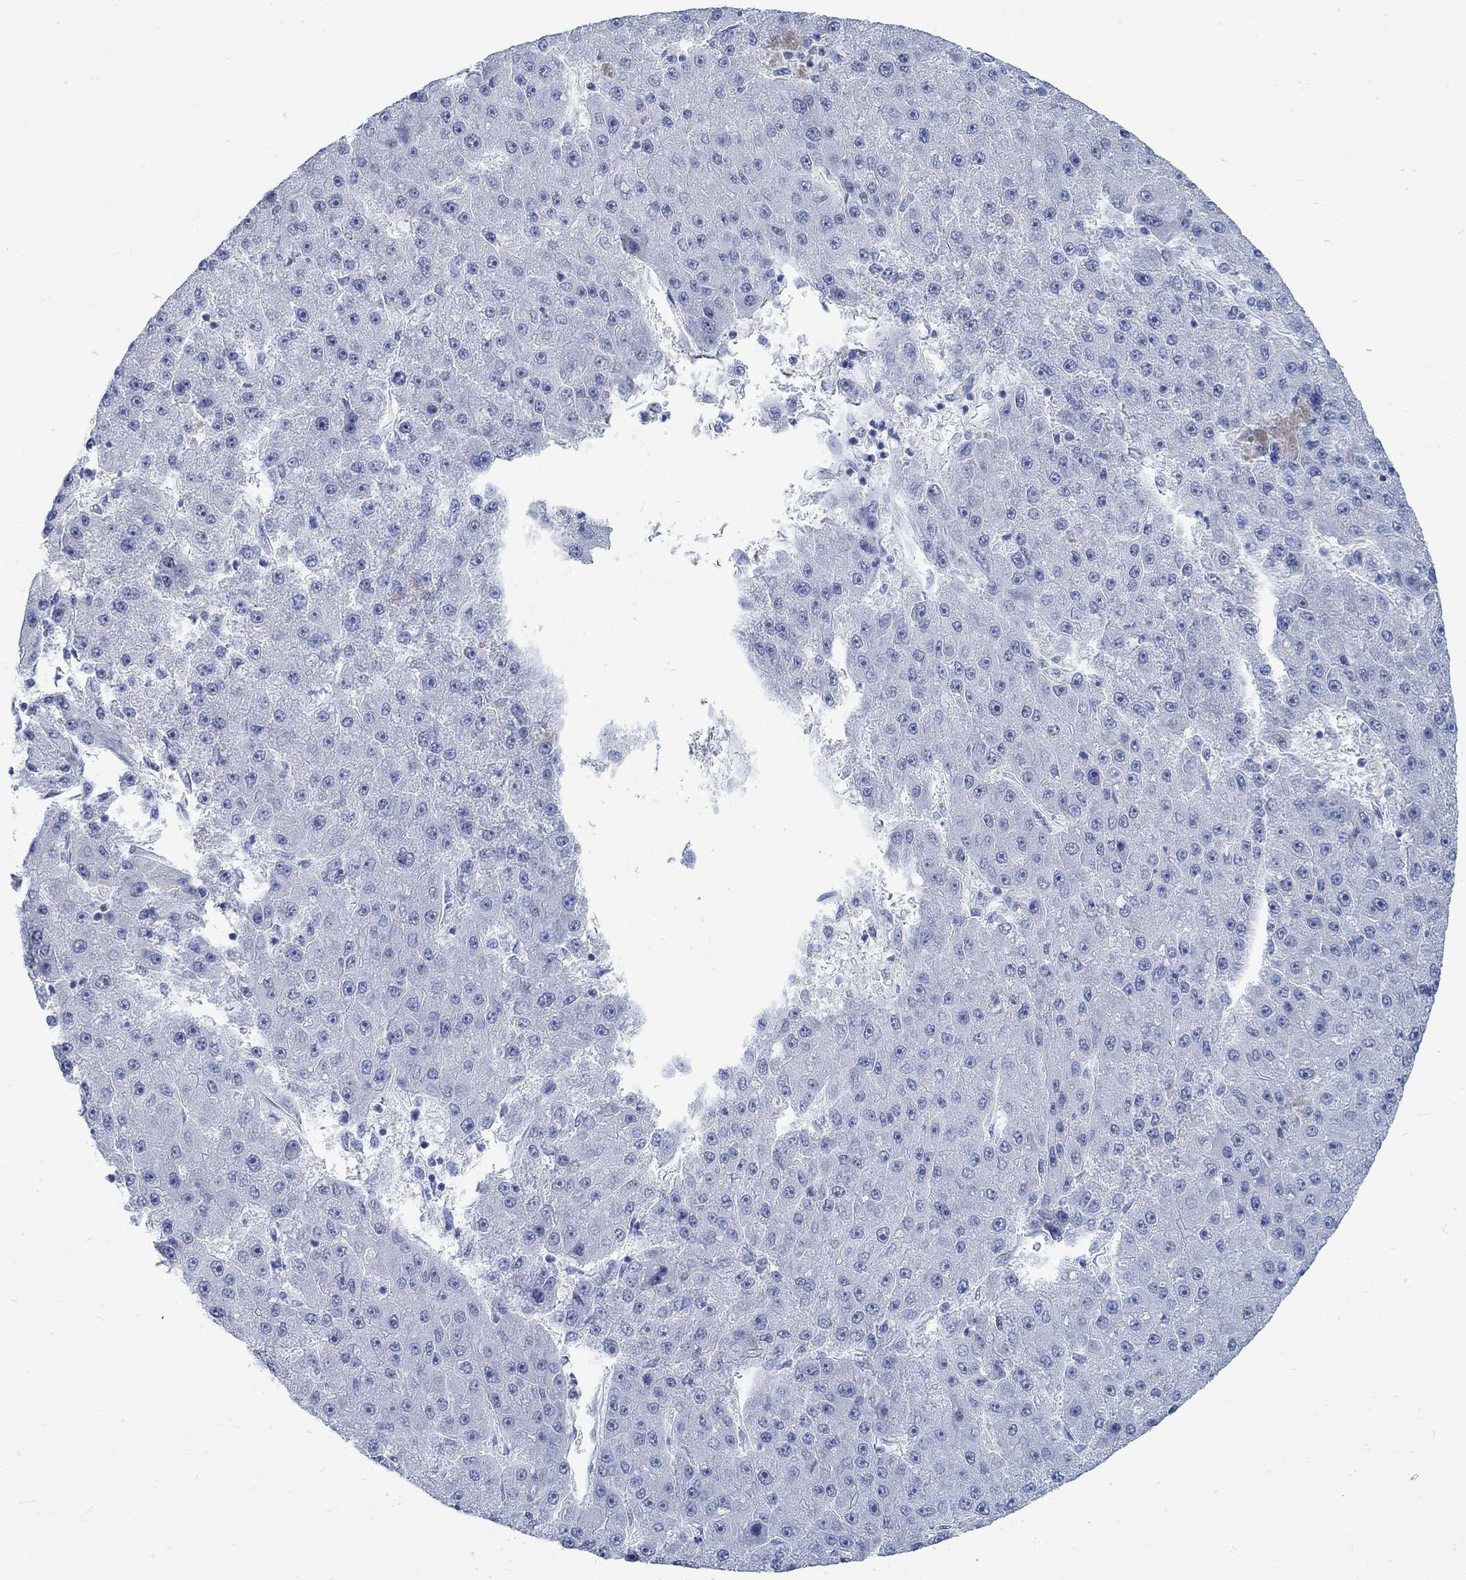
{"staining": {"intensity": "negative", "quantity": "none", "location": "none"}, "tissue": "liver cancer", "cell_type": "Tumor cells", "image_type": "cancer", "snomed": [{"axis": "morphology", "description": "Carcinoma, Hepatocellular, NOS"}, {"axis": "topography", "description": "Liver"}], "caption": "High magnification brightfield microscopy of hepatocellular carcinoma (liver) stained with DAB (brown) and counterstained with hematoxylin (blue): tumor cells show no significant positivity.", "gene": "RBM20", "patient": {"sex": "male", "age": 67}}